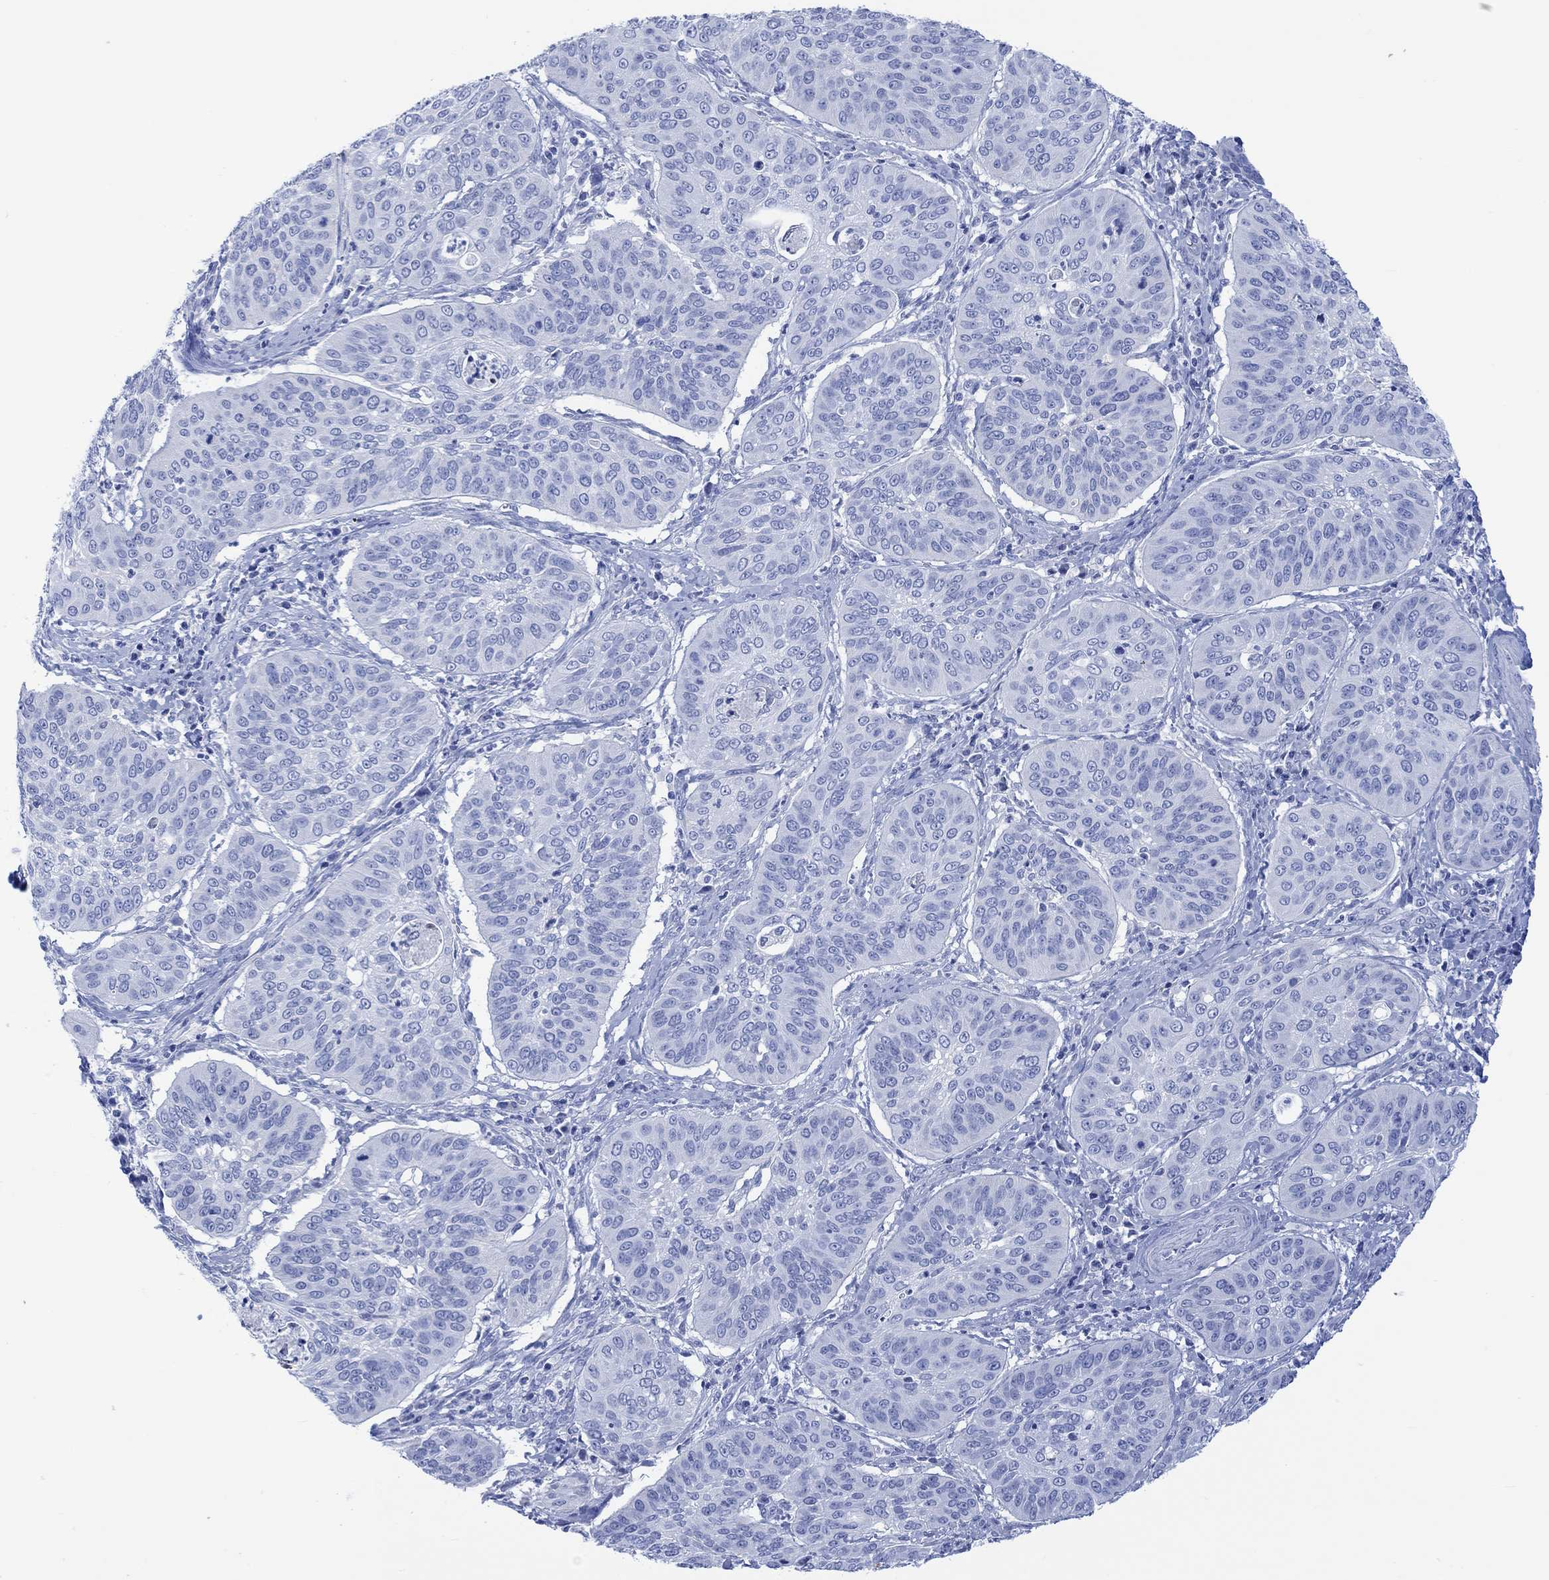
{"staining": {"intensity": "negative", "quantity": "none", "location": "none"}, "tissue": "cervical cancer", "cell_type": "Tumor cells", "image_type": "cancer", "snomed": [{"axis": "morphology", "description": "Normal tissue, NOS"}, {"axis": "morphology", "description": "Squamous cell carcinoma, NOS"}, {"axis": "topography", "description": "Cervix"}], "caption": "The micrograph reveals no staining of tumor cells in cervical cancer.", "gene": "CALCA", "patient": {"sex": "female", "age": 39}}